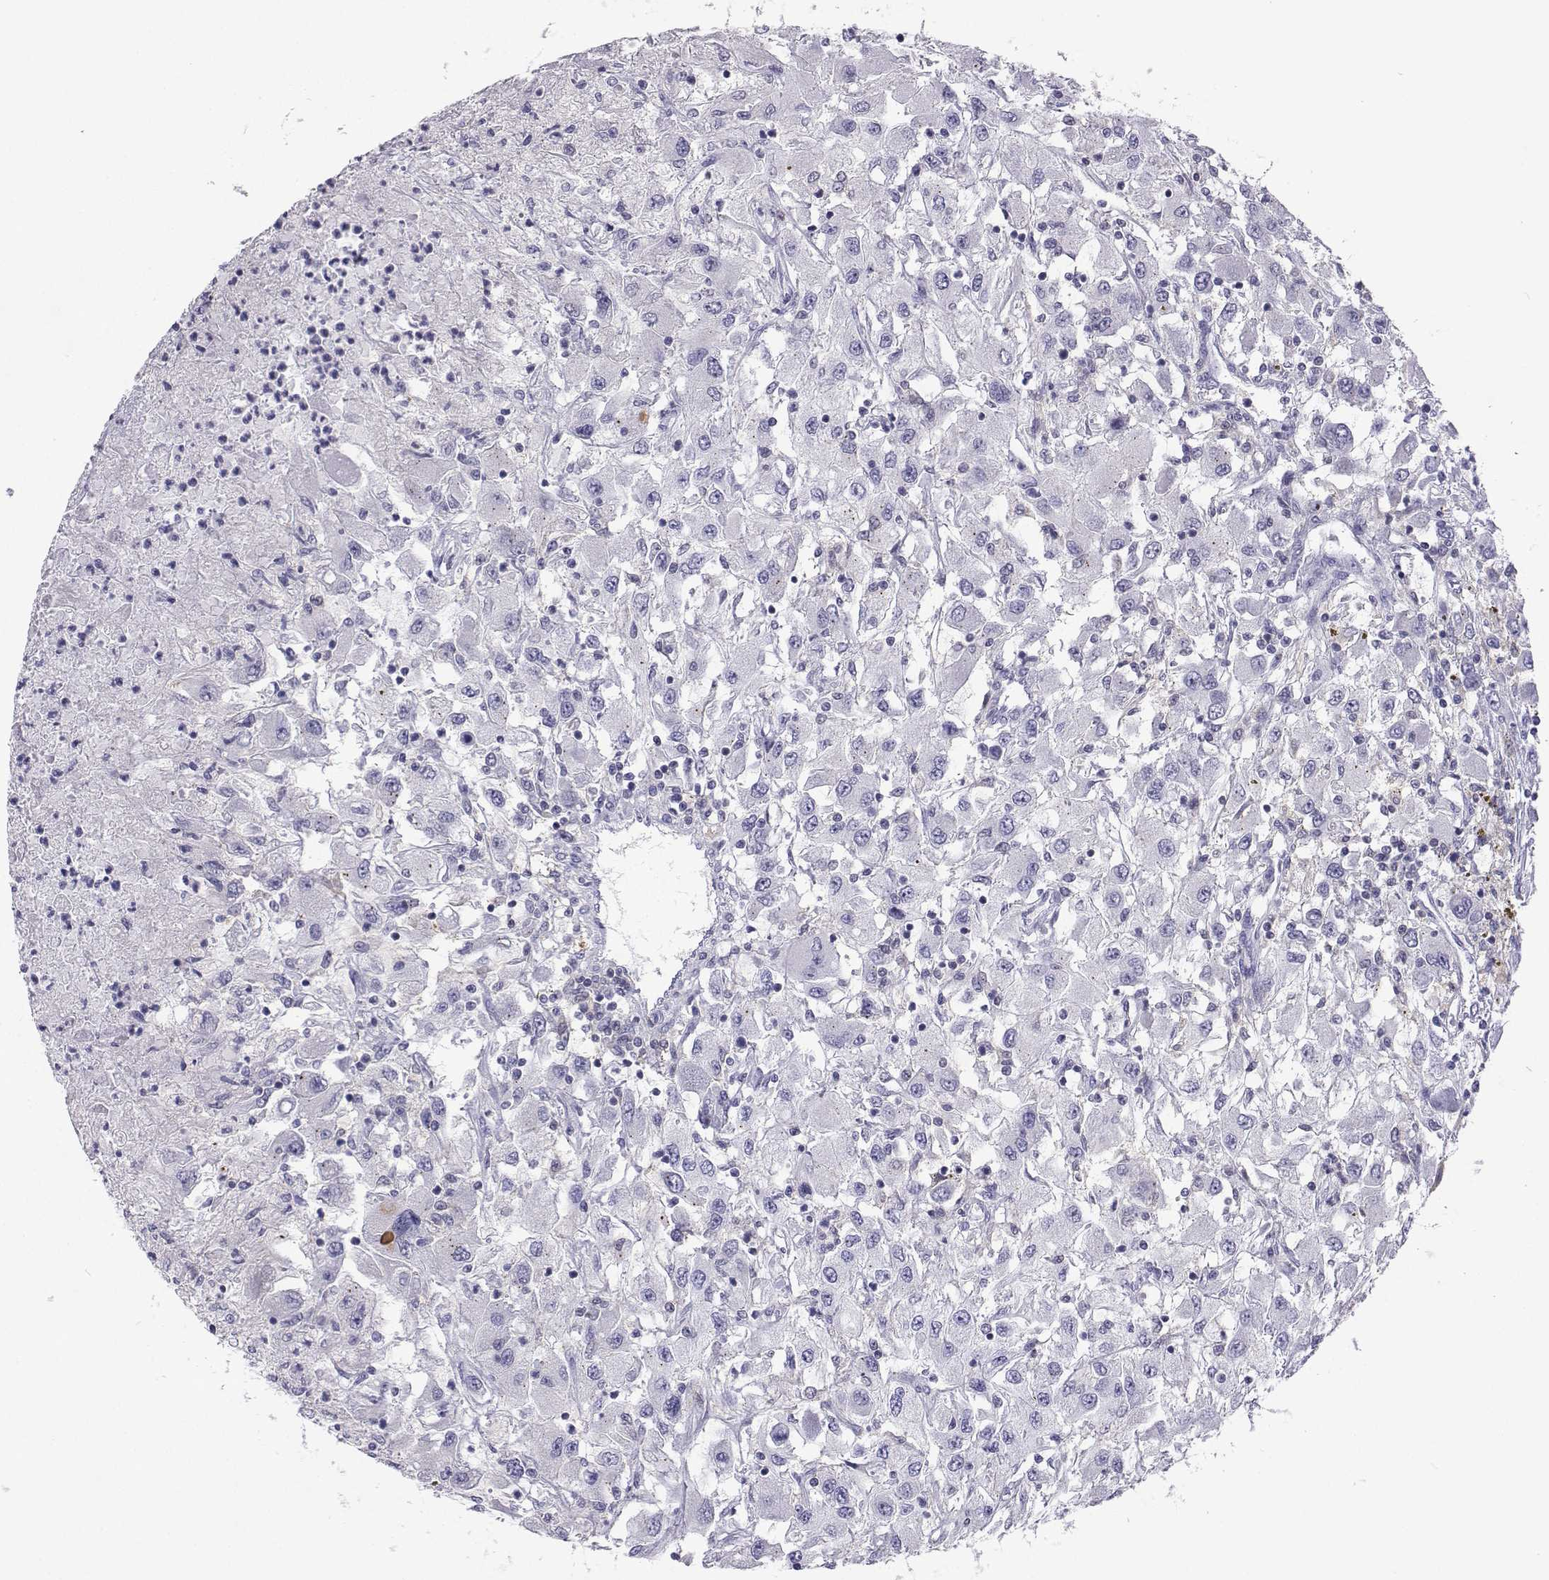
{"staining": {"intensity": "negative", "quantity": "none", "location": "none"}, "tissue": "renal cancer", "cell_type": "Tumor cells", "image_type": "cancer", "snomed": [{"axis": "morphology", "description": "Adenocarcinoma, NOS"}, {"axis": "topography", "description": "Kidney"}], "caption": "Renal adenocarcinoma was stained to show a protein in brown. There is no significant staining in tumor cells.", "gene": "GALM", "patient": {"sex": "female", "age": 67}}